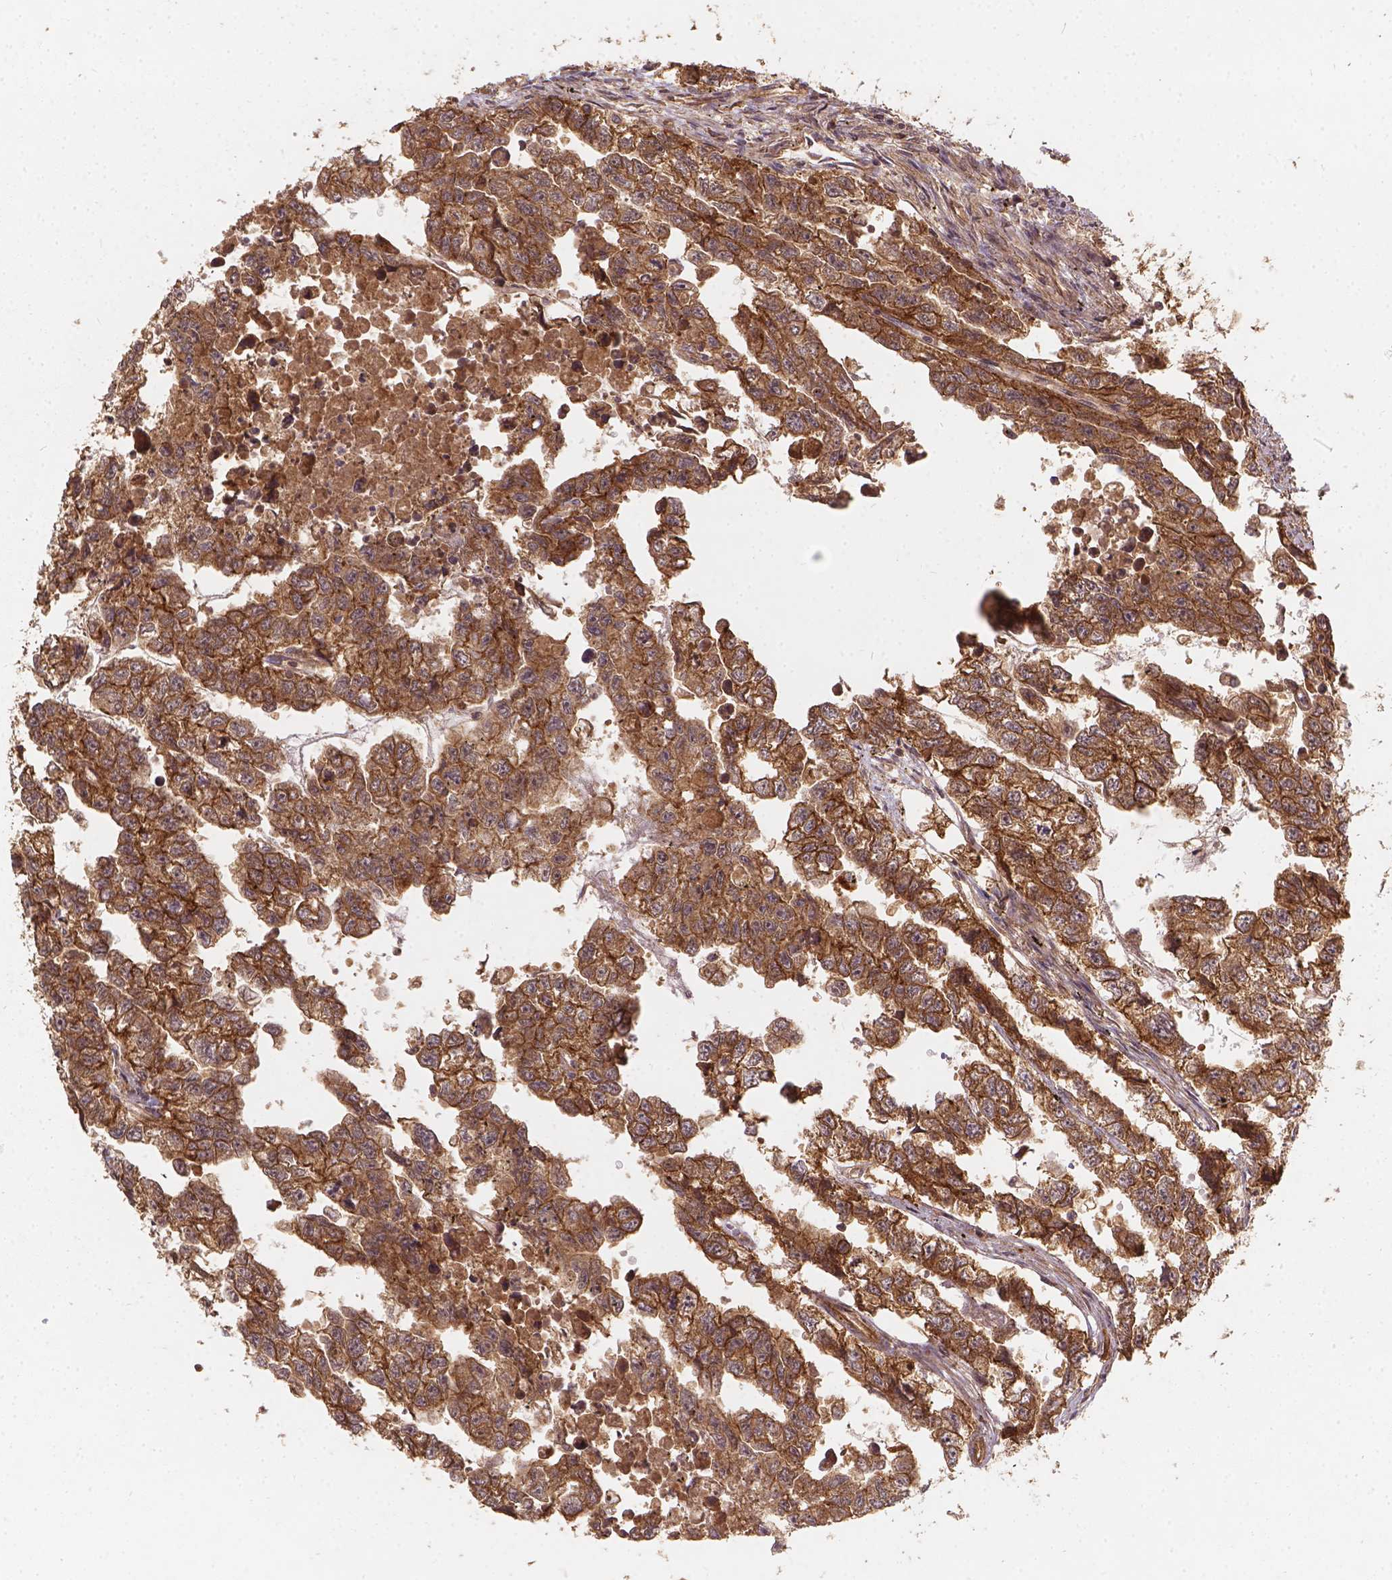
{"staining": {"intensity": "strong", "quantity": ">75%", "location": "cytoplasmic/membranous"}, "tissue": "testis cancer", "cell_type": "Tumor cells", "image_type": "cancer", "snomed": [{"axis": "morphology", "description": "Carcinoma, Embryonal, NOS"}, {"axis": "morphology", "description": "Teratoma, malignant, NOS"}, {"axis": "topography", "description": "Testis"}], "caption": "The histopathology image shows a brown stain indicating the presence of a protein in the cytoplasmic/membranous of tumor cells in testis cancer (malignant teratoma).", "gene": "XPR1", "patient": {"sex": "male", "age": 44}}